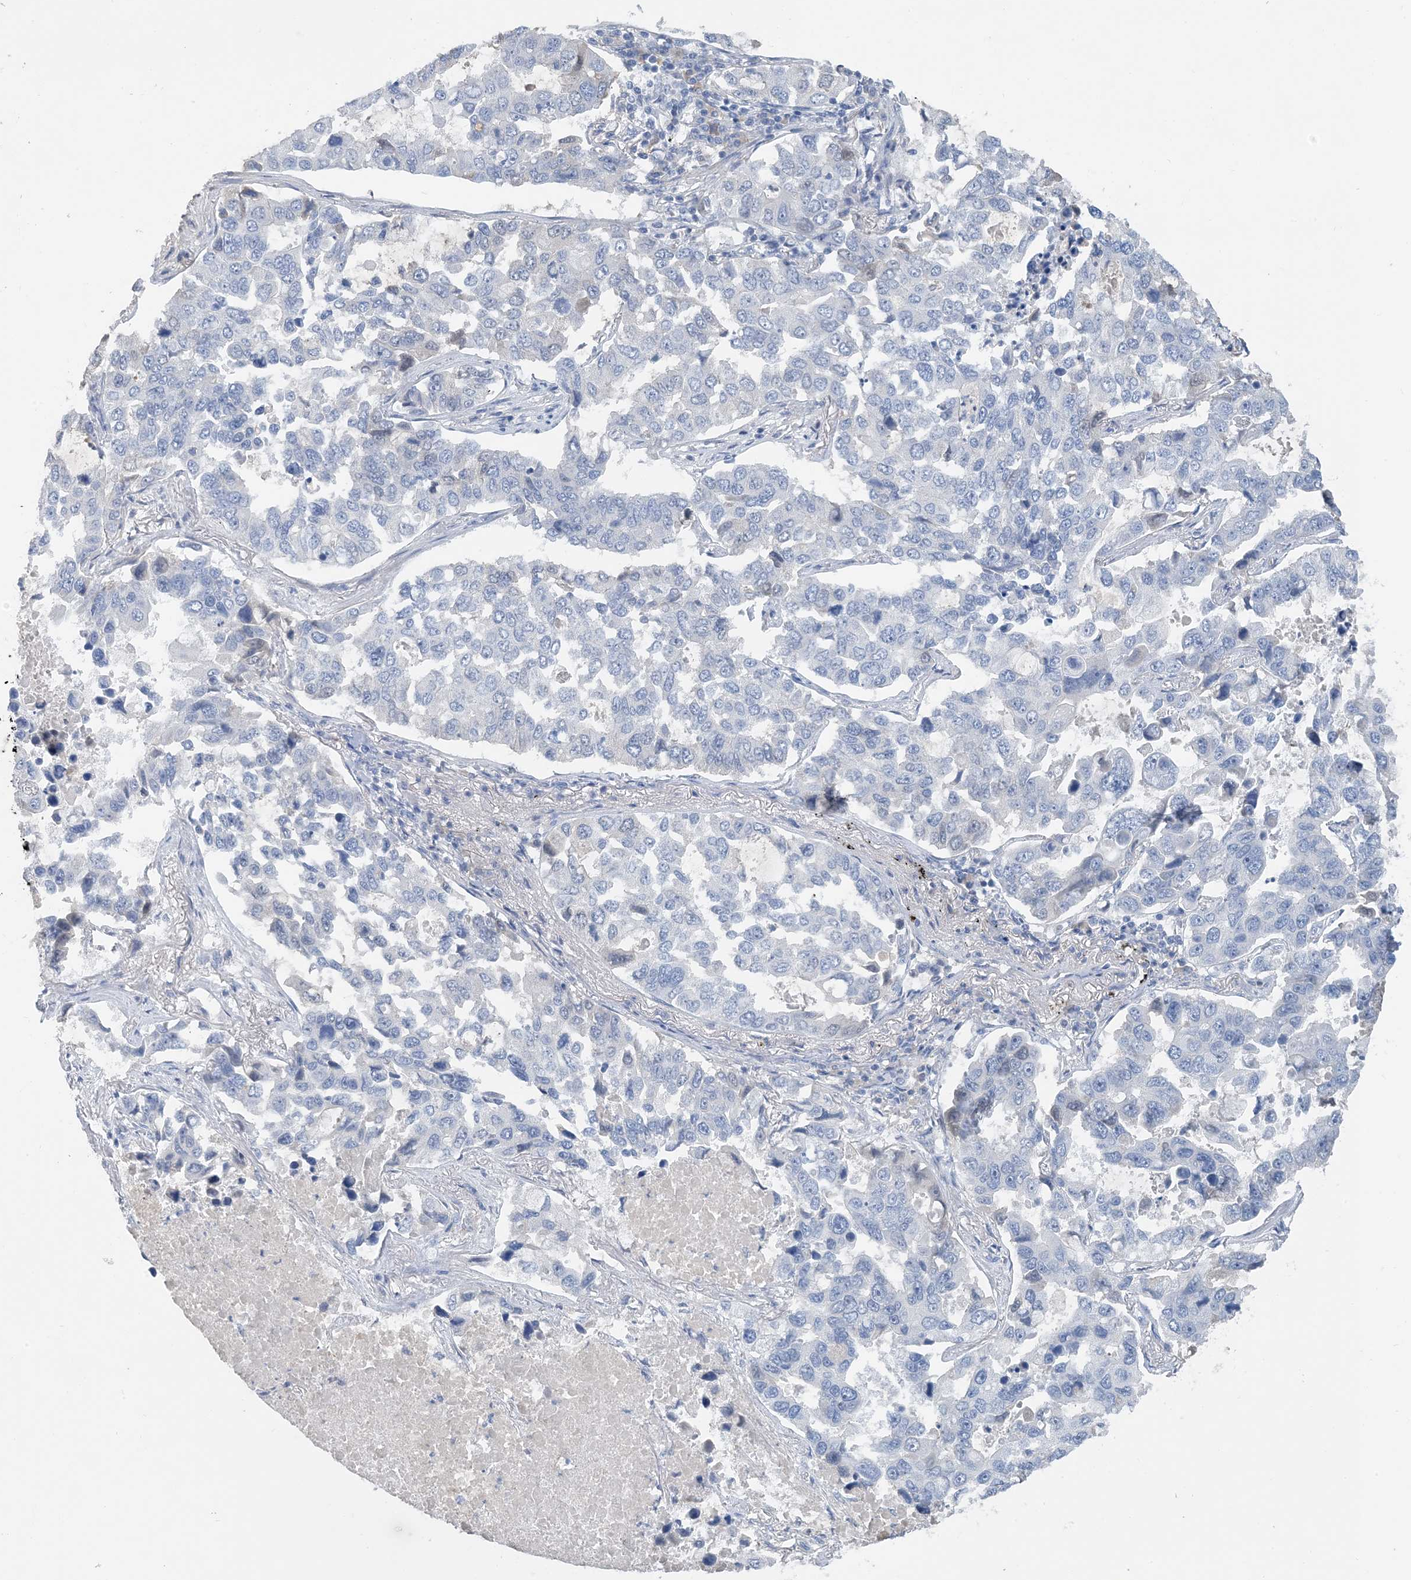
{"staining": {"intensity": "negative", "quantity": "none", "location": "none"}, "tissue": "lung cancer", "cell_type": "Tumor cells", "image_type": "cancer", "snomed": [{"axis": "morphology", "description": "Adenocarcinoma, NOS"}, {"axis": "topography", "description": "Lung"}], "caption": "Human lung cancer (adenocarcinoma) stained for a protein using IHC reveals no expression in tumor cells.", "gene": "CTRL", "patient": {"sex": "male", "age": 64}}